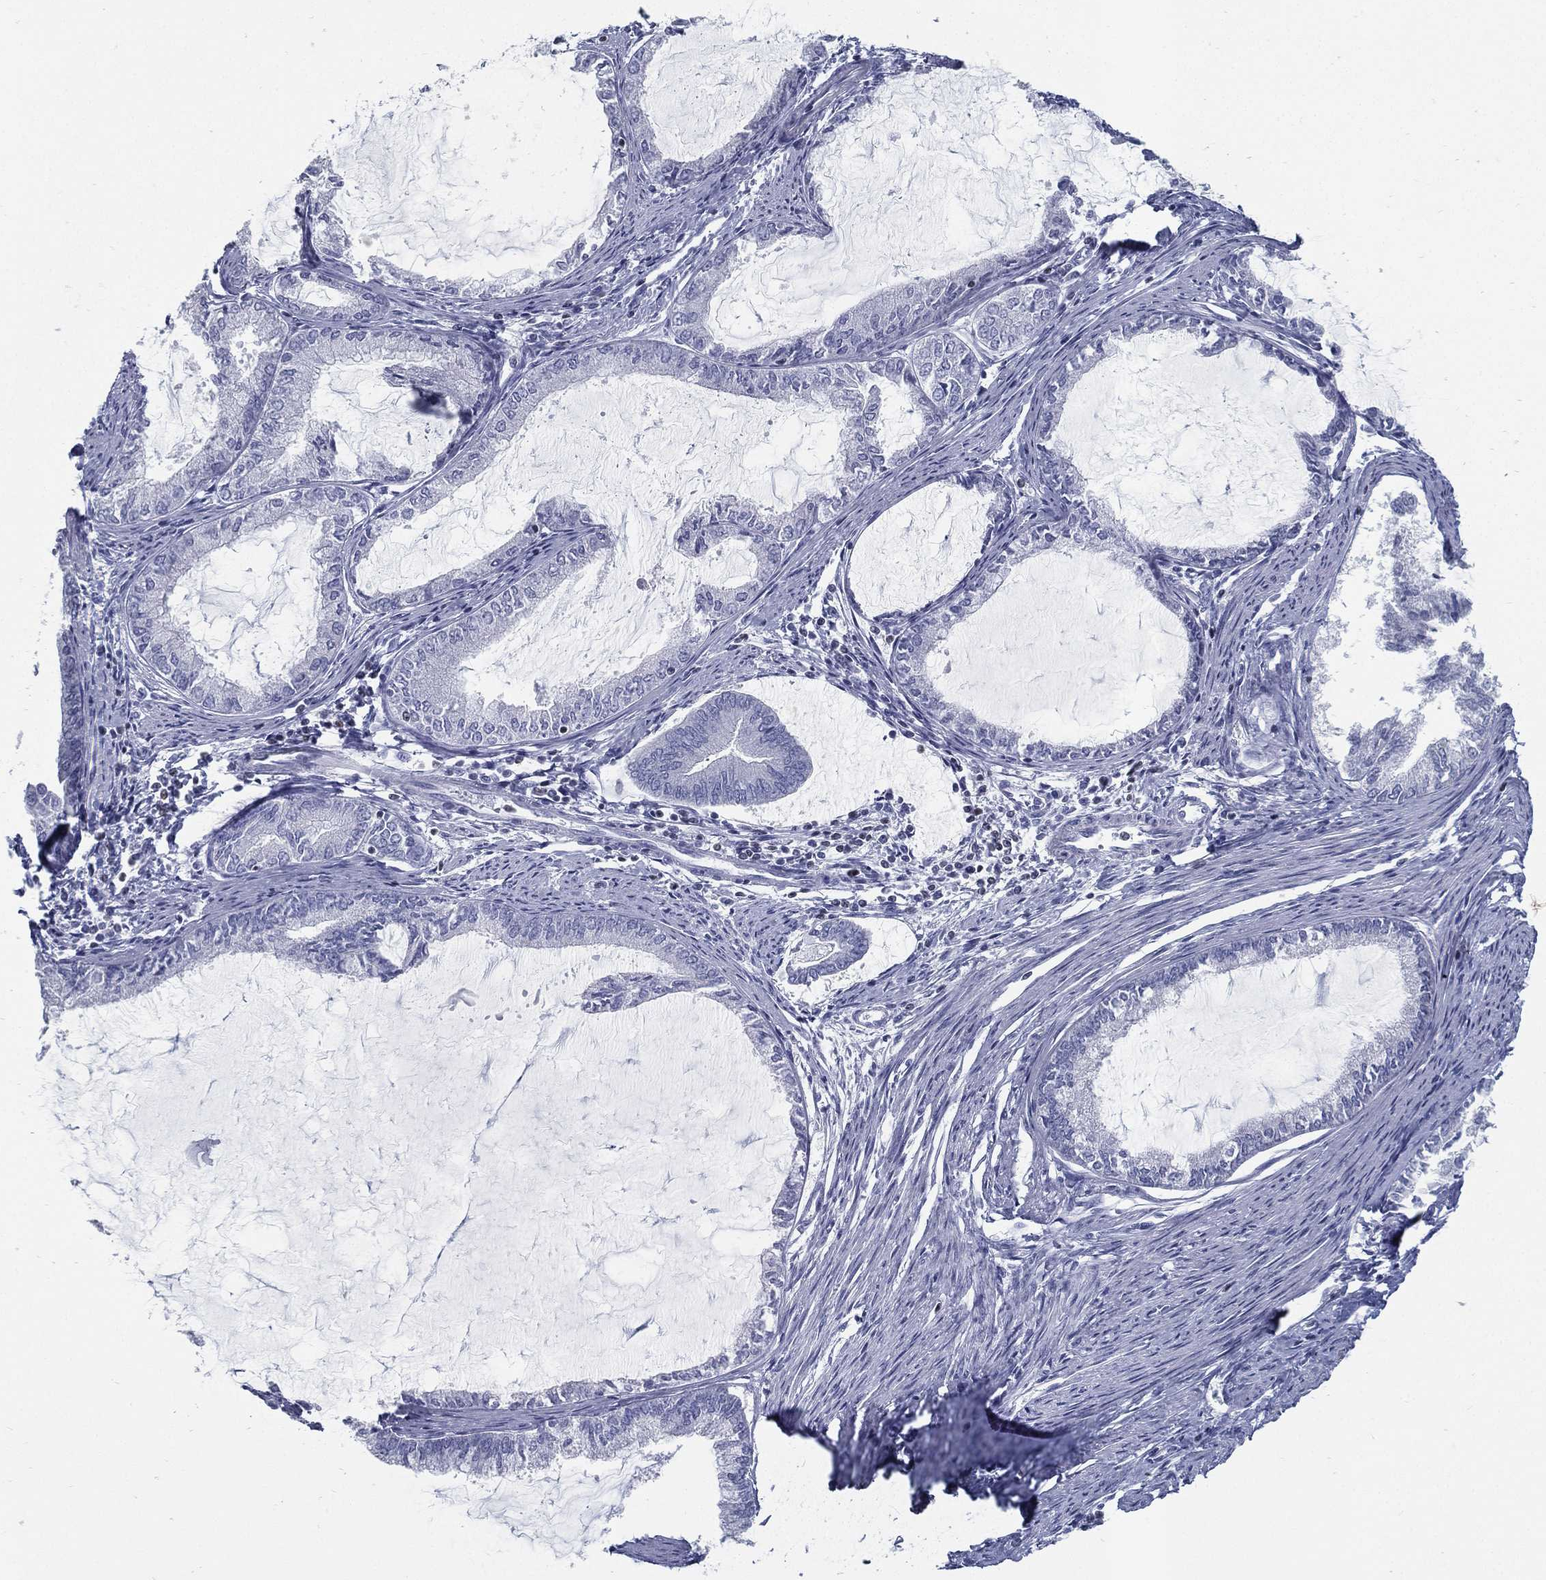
{"staining": {"intensity": "negative", "quantity": "none", "location": "none"}, "tissue": "endometrial cancer", "cell_type": "Tumor cells", "image_type": "cancer", "snomed": [{"axis": "morphology", "description": "Adenocarcinoma, NOS"}, {"axis": "topography", "description": "Endometrium"}], "caption": "An immunohistochemistry (IHC) photomicrograph of endometrial adenocarcinoma is shown. There is no staining in tumor cells of endometrial adenocarcinoma.", "gene": "PYHIN1", "patient": {"sex": "female", "age": 86}}